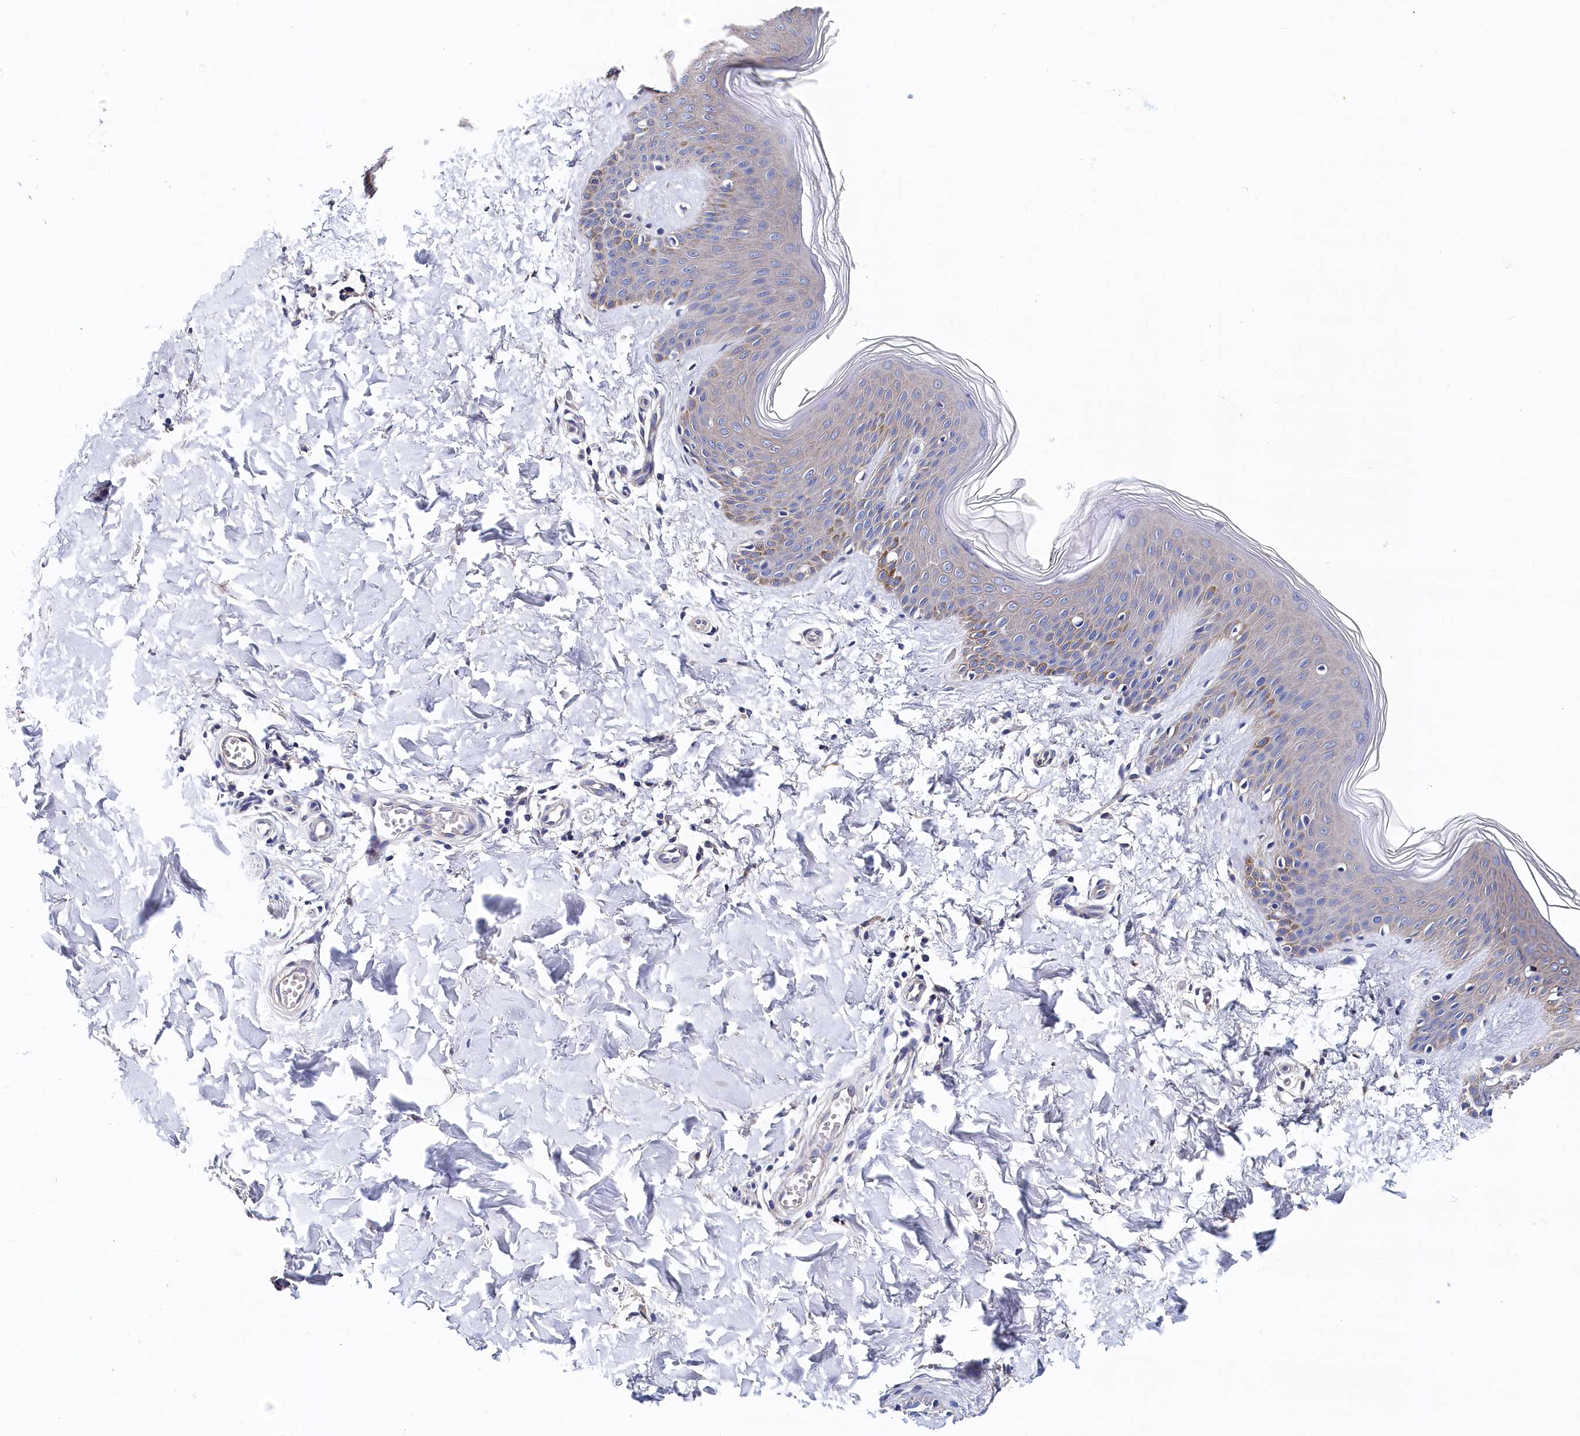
{"staining": {"intensity": "negative", "quantity": "none", "location": "none"}, "tissue": "skin", "cell_type": "Fibroblasts", "image_type": "normal", "snomed": [{"axis": "morphology", "description": "Normal tissue, NOS"}, {"axis": "topography", "description": "Skin"}], "caption": "Benign skin was stained to show a protein in brown. There is no significant expression in fibroblasts. (Immunohistochemistry, brightfield microscopy, high magnification).", "gene": "BHMT", "patient": {"sex": "male", "age": 36}}